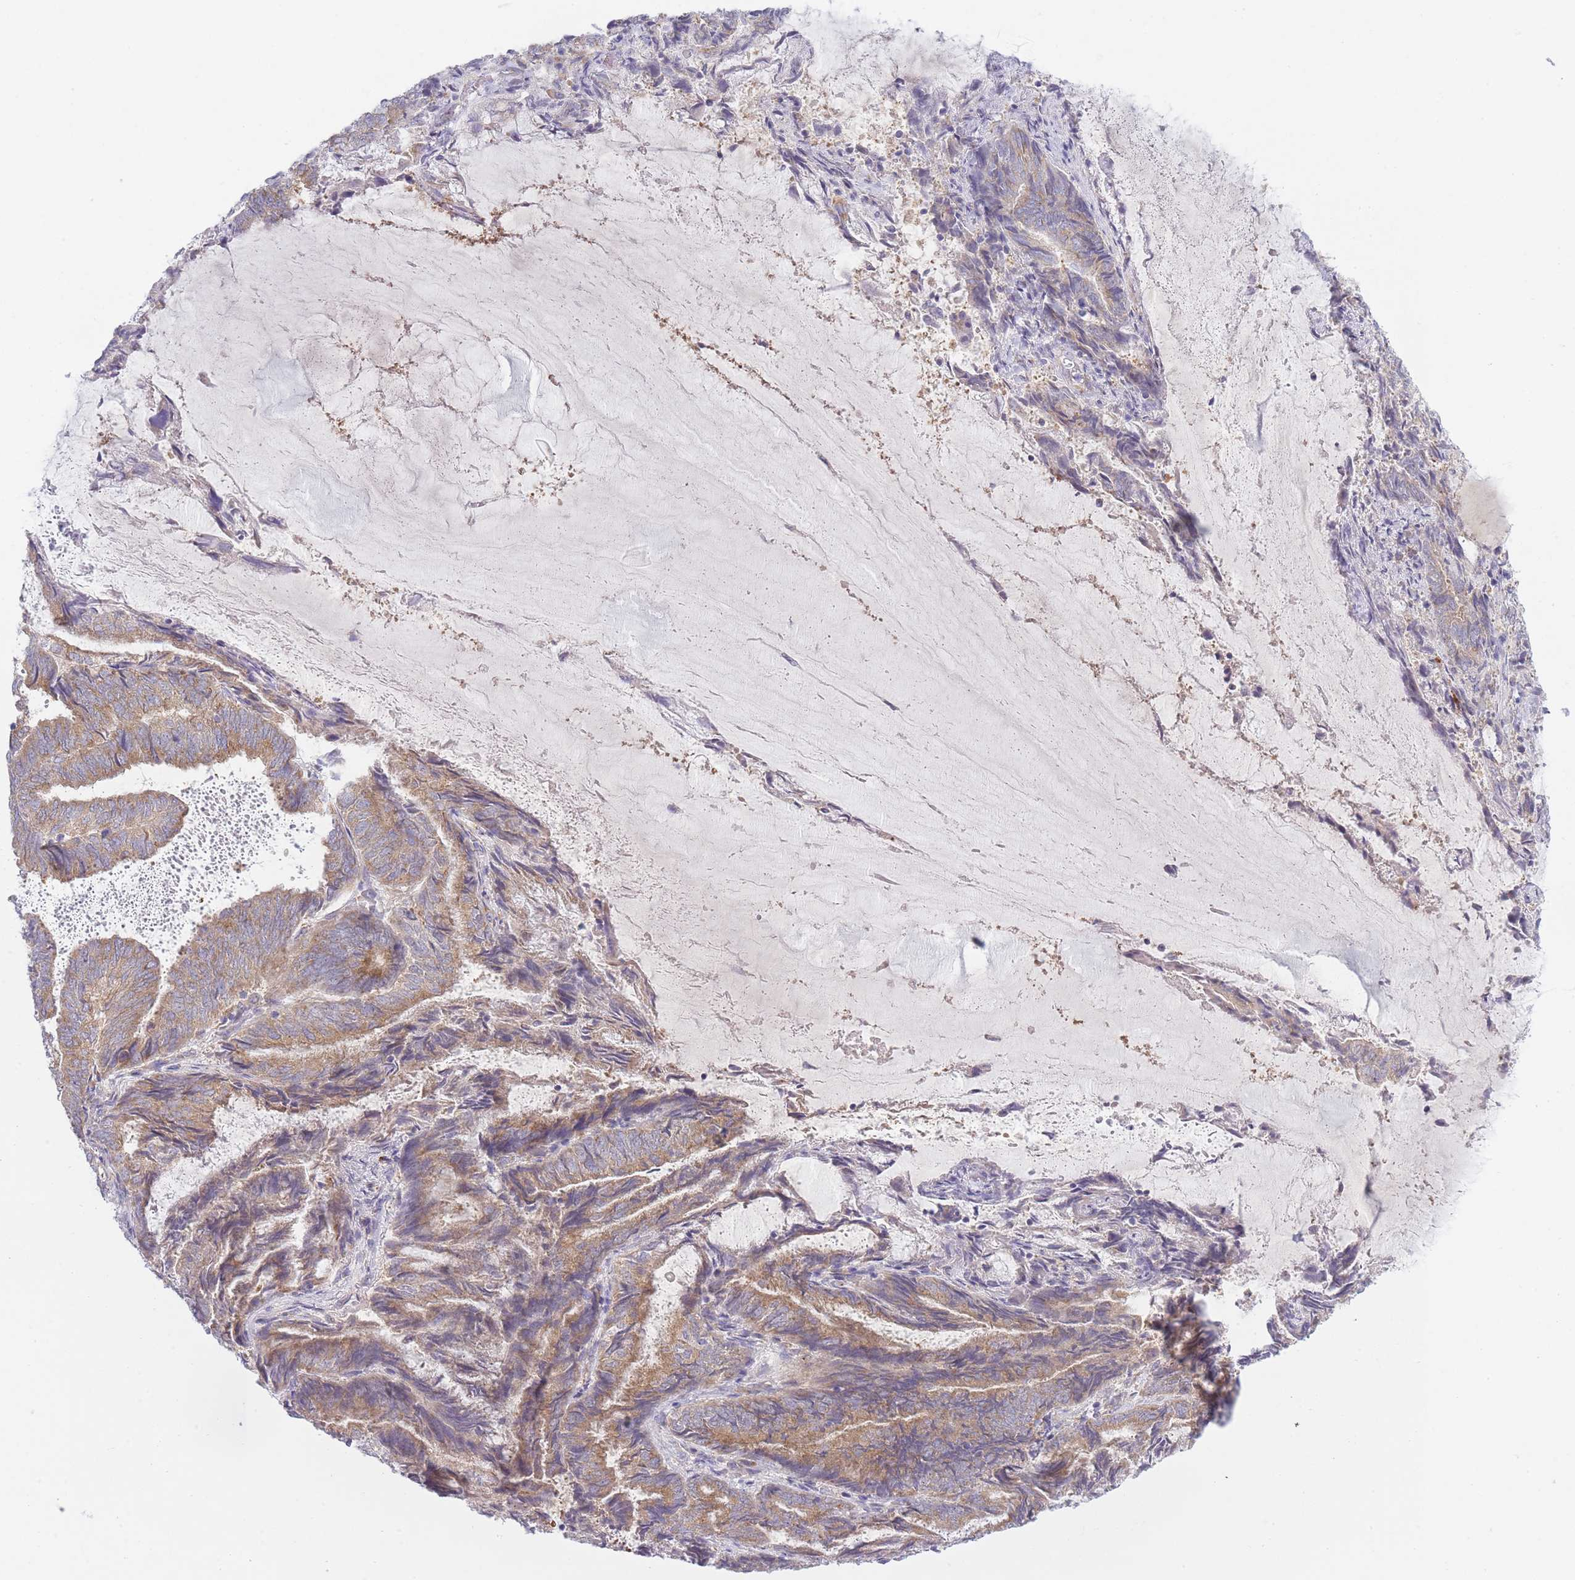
{"staining": {"intensity": "moderate", "quantity": "25%-75%", "location": "cytoplasmic/membranous"}, "tissue": "endometrial cancer", "cell_type": "Tumor cells", "image_type": "cancer", "snomed": [{"axis": "morphology", "description": "Adenocarcinoma, NOS"}, {"axis": "topography", "description": "Endometrium"}], "caption": "Brown immunohistochemical staining in human adenocarcinoma (endometrial) shows moderate cytoplasmic/membranous positivity in approximately 25%-75% of tumor cells. The protein of interest is stained brown, and the nuclei are stained in blue (DAB IHC with brightfield microscopy, high magnification).", "gene": "OR5L2", "patient": {"sex": "female", "age": 80}}